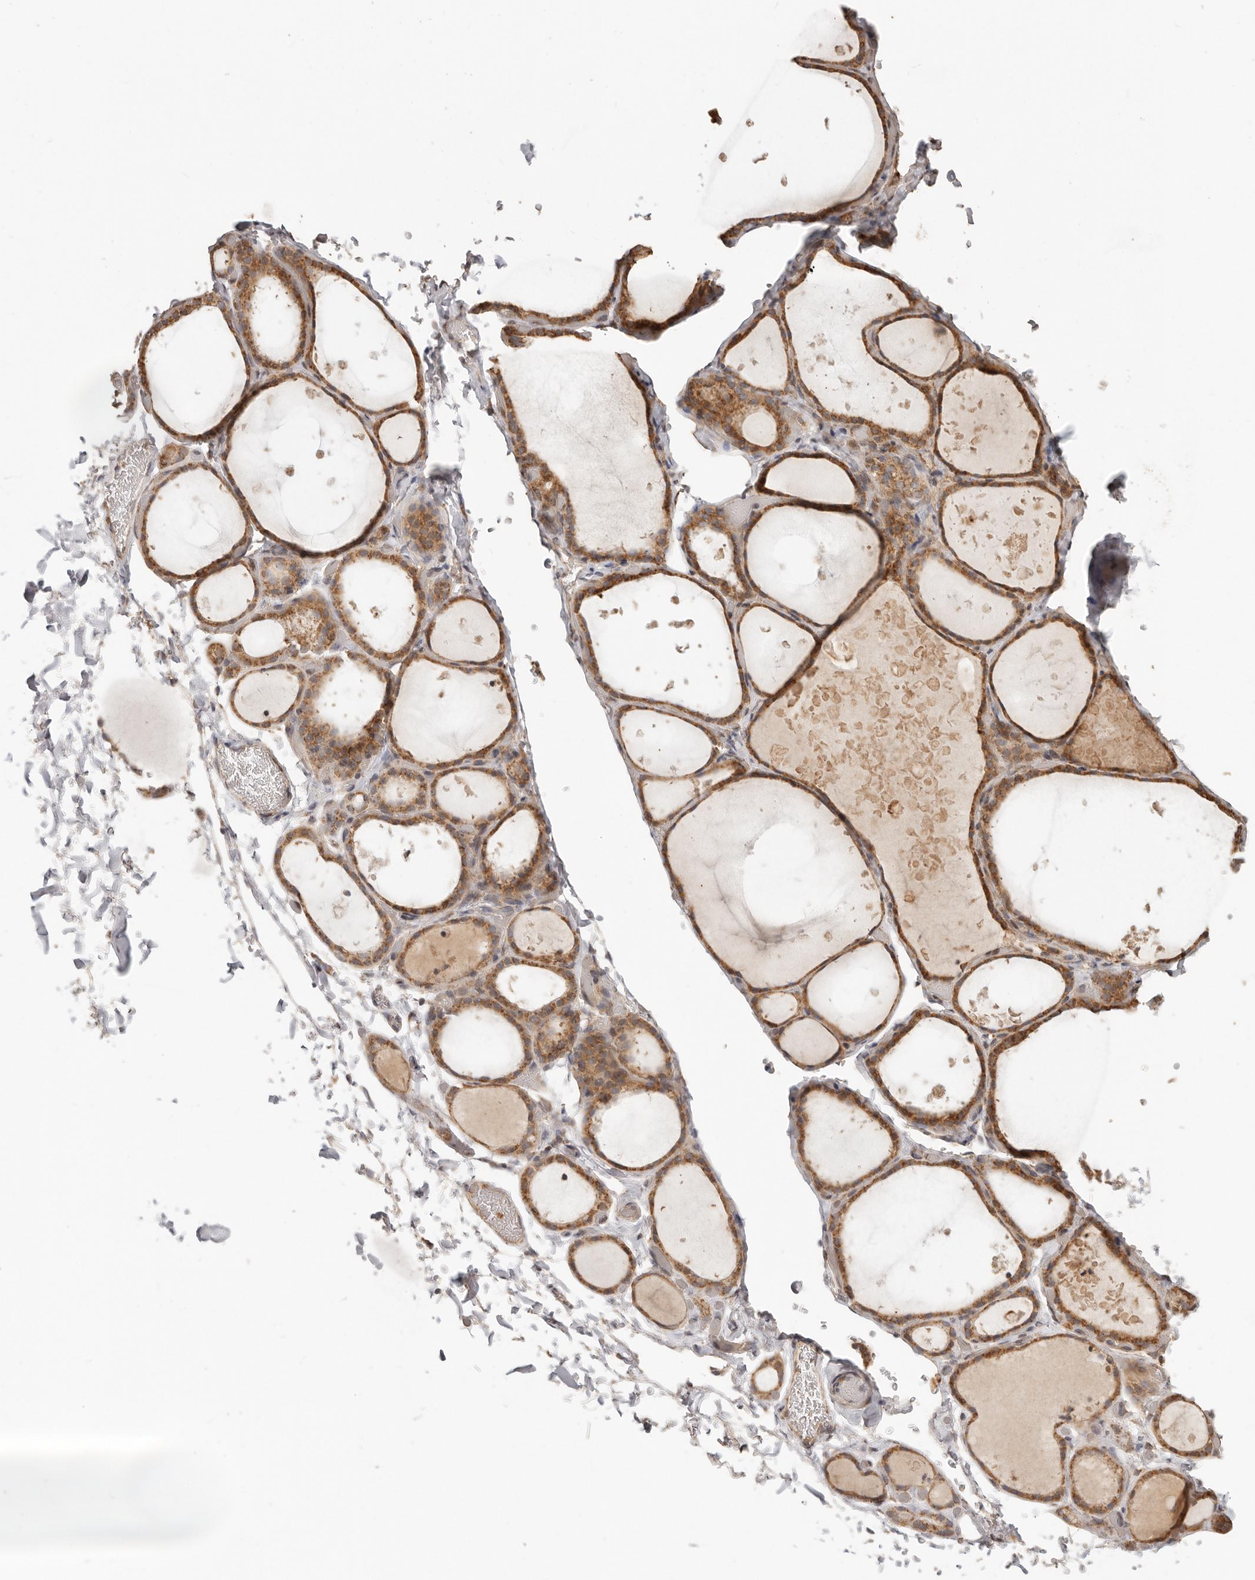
{"staining": {"intensity": "moderate", "quantity": ">75%", "location": "cytoplasmic/membranous"}, "tissue": "thyroid gland", "cell_type": "Glandular cells", "image_type": "normal", "snomed": [{"axis": "morphology", "description": "Normal tissue, NOS"}, {"axis": "topography", "description": "Thyroid gland"}], "caption": "Thyroid gland stained with immunohistochemistry (IHC) shows moderate cytoplasmic/membranous positivity in approximately >75% of glandular cells.", "gene": "NDUFB11", "patient": {"sex": "female", "age": 44}}